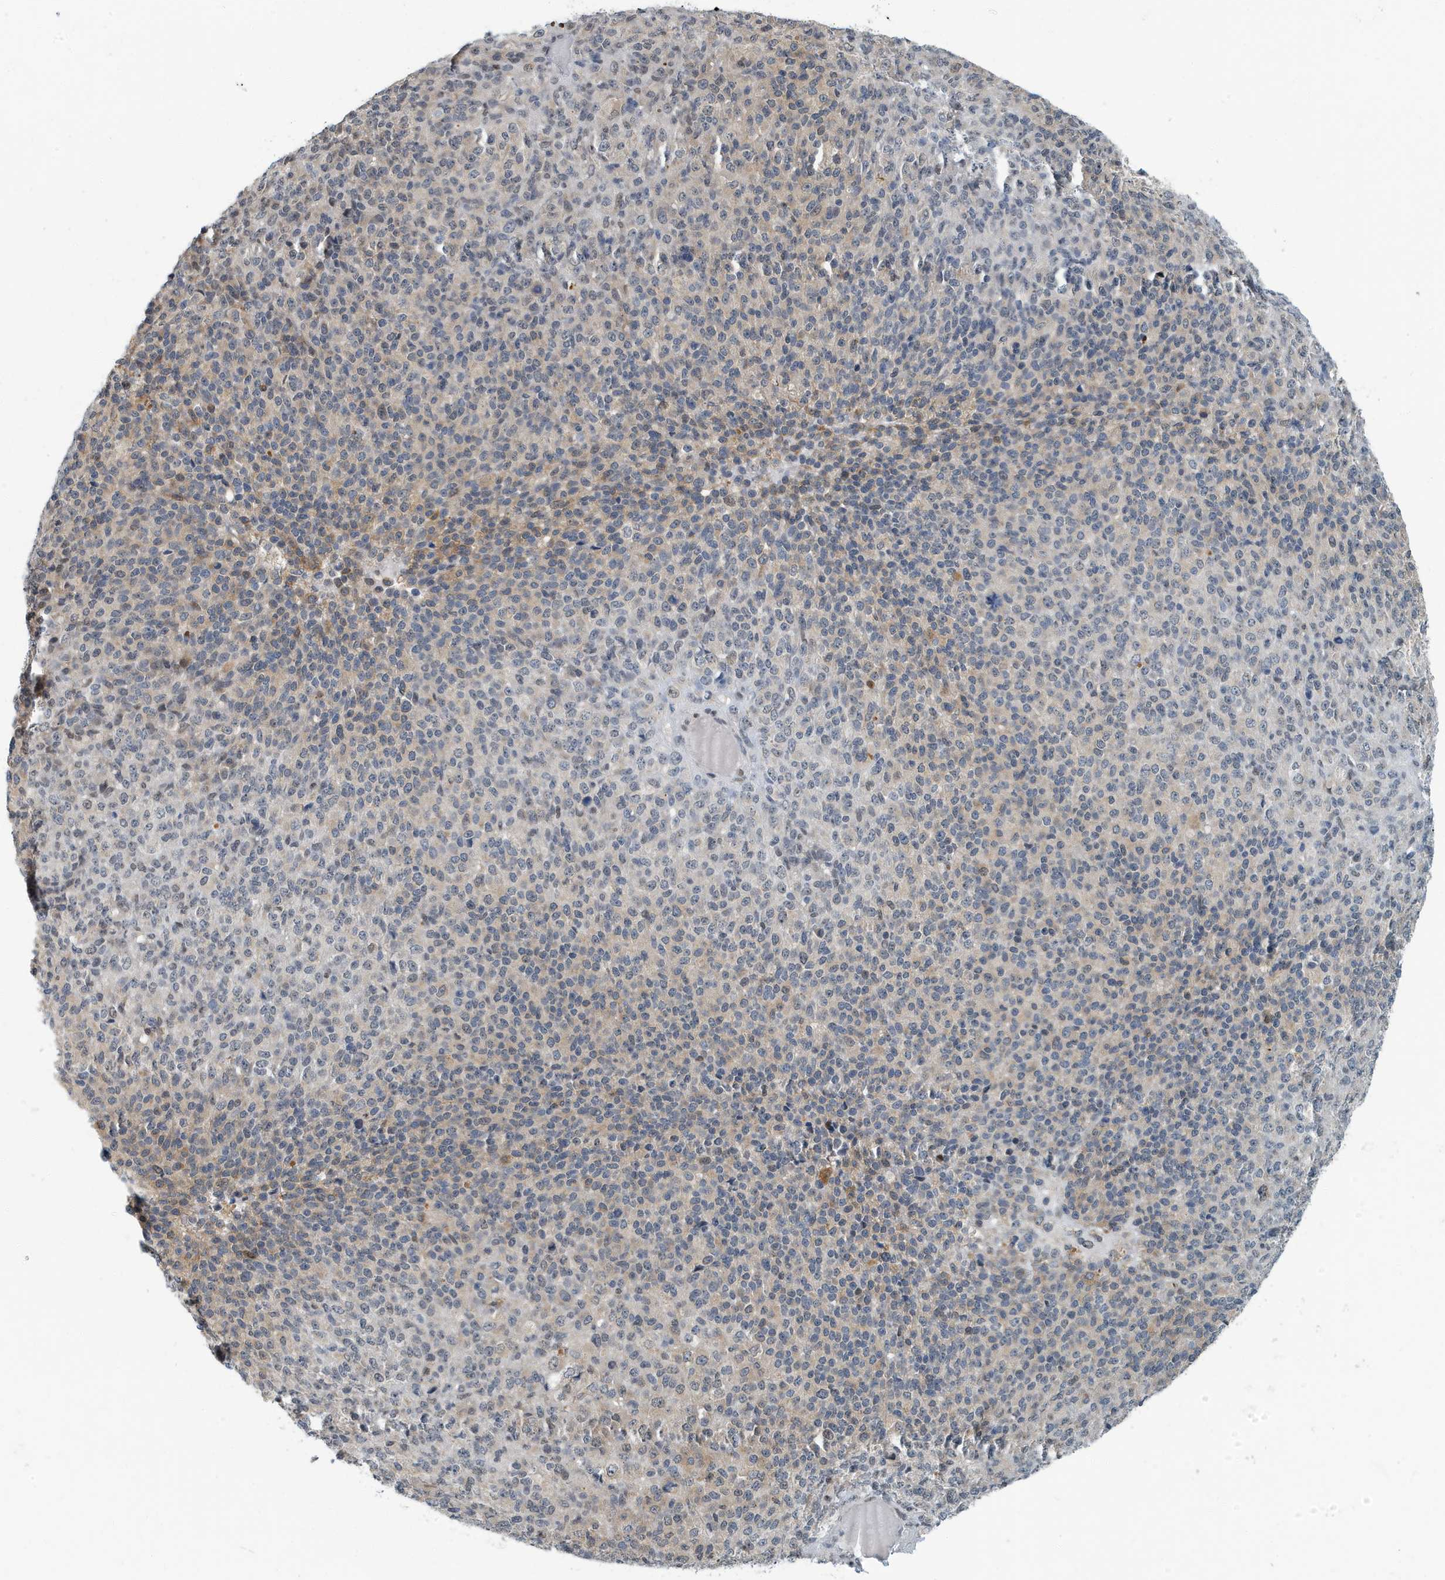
{"staining": {"intensity": "moderate", "quantity": "<25%", "location": "cytoplasmic/membranous,nuclear"}, "tissue": "melanoma", "cell_type": "Tumor cells", "image_type": "cancer", "snomed": [{"axis": "morphology", "description": "Malignant melanoma, Metastatic site"}, {"axis": "topography", "description": "Brain"}], "caption": "Moderate cytoplasmic/membranous and nuclear positivity is identified in approximately <25% of tumor cells in malignant melanoma (metastatic site).", "gene": "KIF15", "patient": {"sex": "female", "age": 56}}